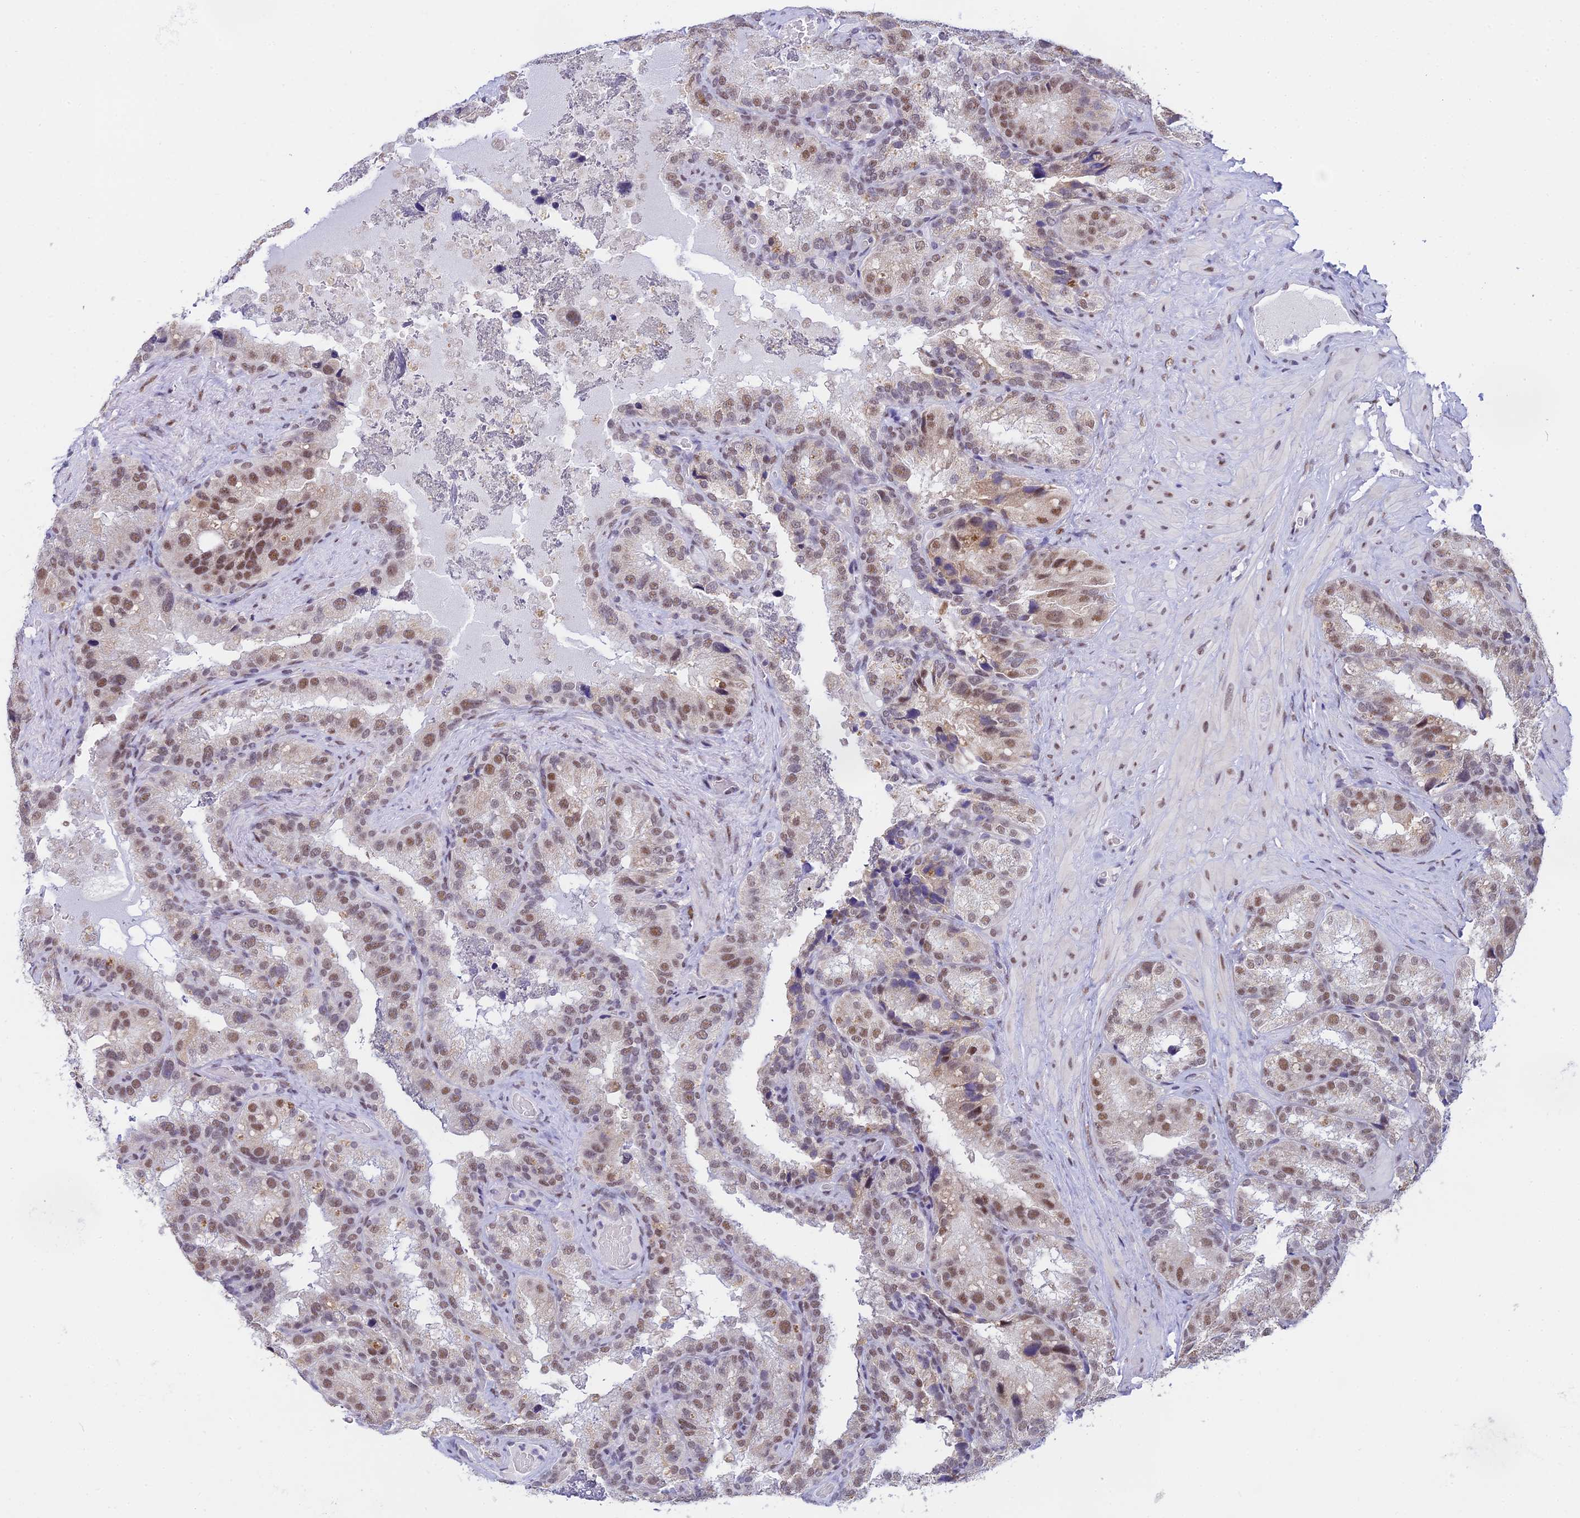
{"staining": {"intensity": "weak", "quantity": "25%-75%", "location": "nuclear"}, "tissue": "seminal vesicle", "cell_type": "Glandular cells", "image_type": "normal", "snomed": [{"axis": "morphology", "description": "Normal tissue, NOS"}, {"axis": "topography", "description": "Seminal veicle"}], "caption": "Seminal vesicle stained with a brown dye demonstrates weak nuclear positive staining in about 25%-75% of glandular cells.", "gene": "C2orf49", "patient": {"sex": "male", "age": 58}}